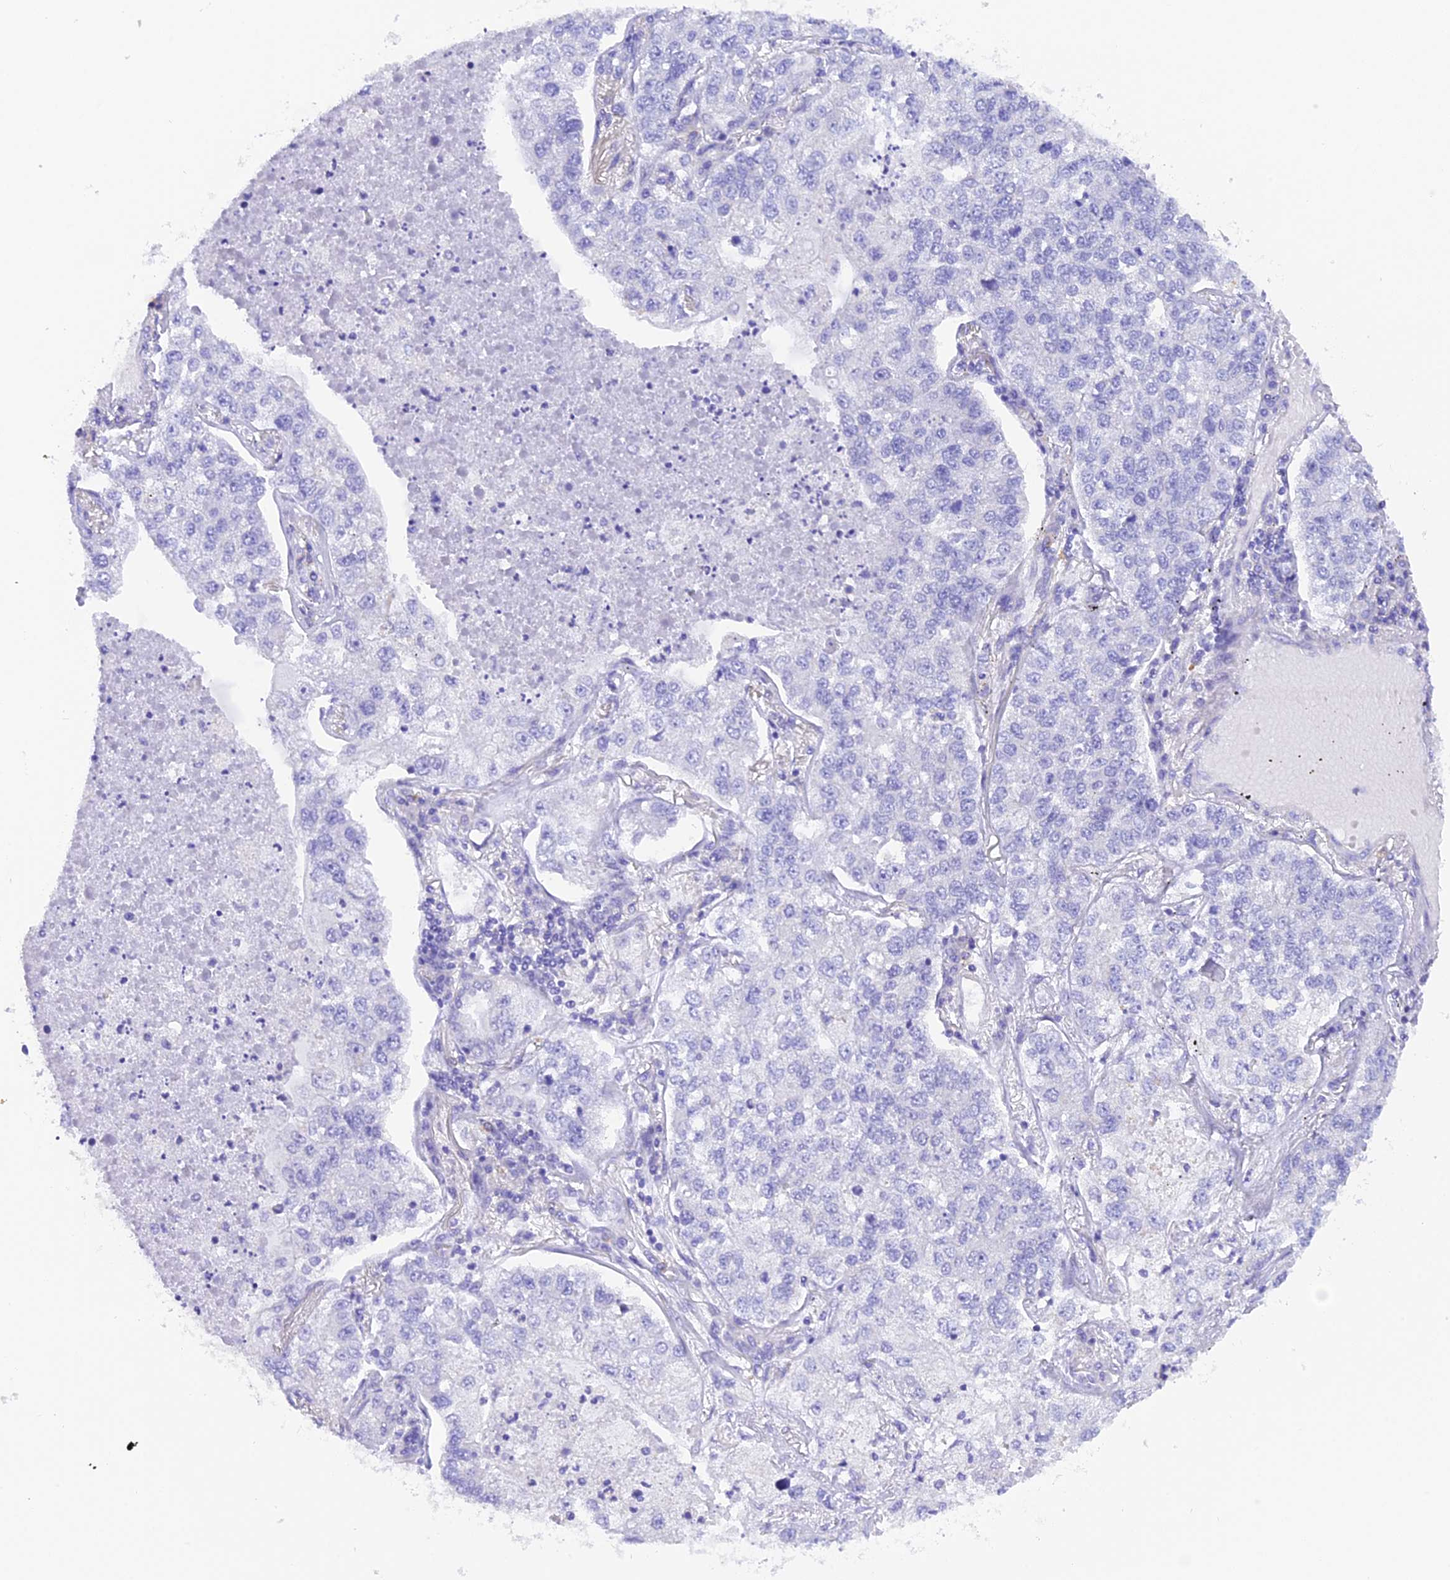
{"staining": {"intensity": "negative", "quantity": "none", "location": "none"}, "tissue": "lung cancer", "cell_type": "Tumor cells", "image_type": "cancer", "snomed": [{"axis": "morphology", "description": "Adenocarcinoma, NOS"}, {"axis": "topography", "description": "Lung"}], "caption": "There is no significant expression in tumor cells of lung cancer.", "gene": "COL6A5", "patient": {"sex": "male", "age": 49}}